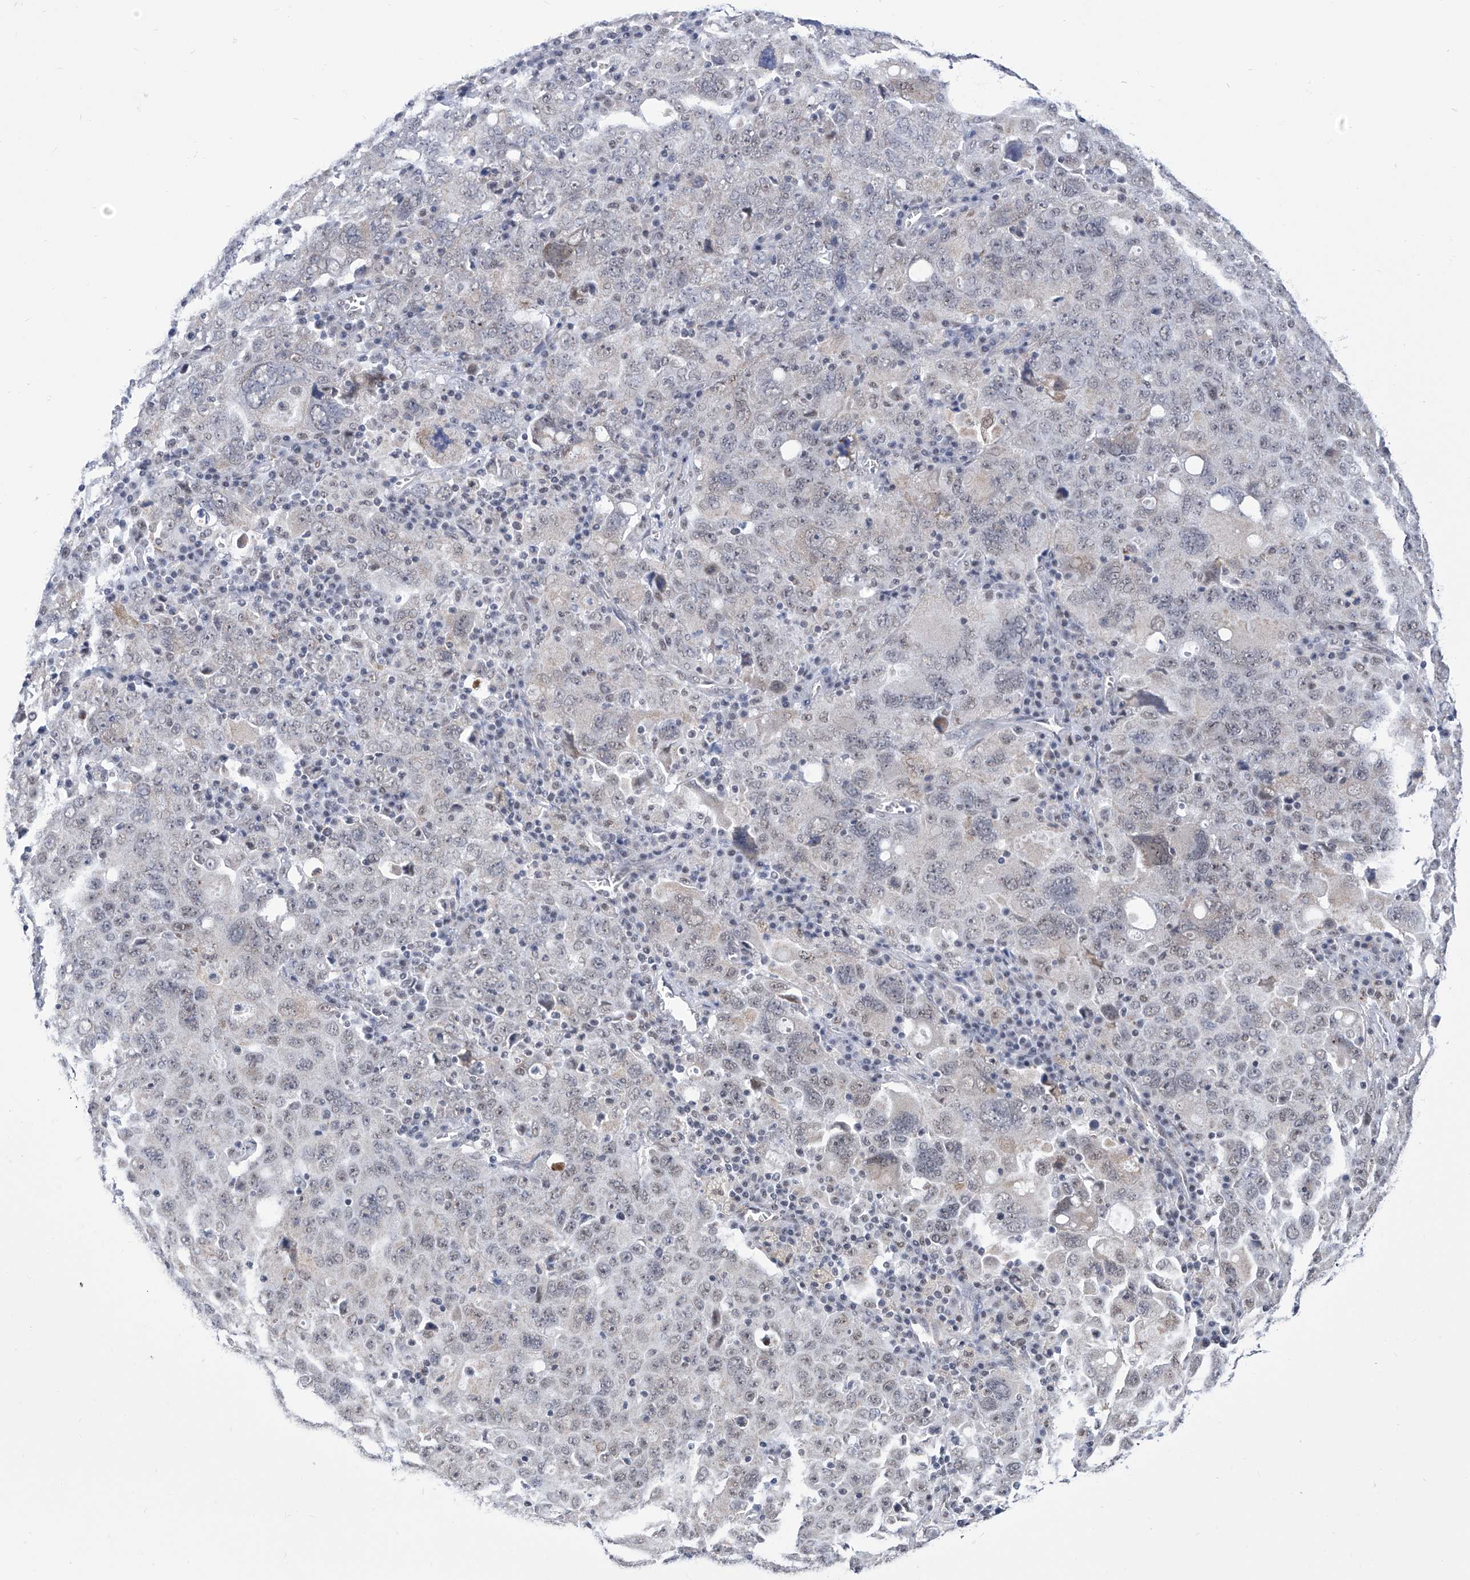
{"staining": {"intensity": "weak", "quantity": "<25%", "location": "nuclear"}, "tissue": "ovarian cancer", "cell_type": "Tumor cells", "image_type": "cancer", "snomed": [{"axis": "morphology", "description": "Carcinoma, endometroid"}, {"axis": "topography", "description": "Ovary"}], "caption": "The micrograph displays no staining of tumor cells in ovarian endometroid carcinoma.", "gene": "SART1", "patient": {"sex": "female", "age": 62}}